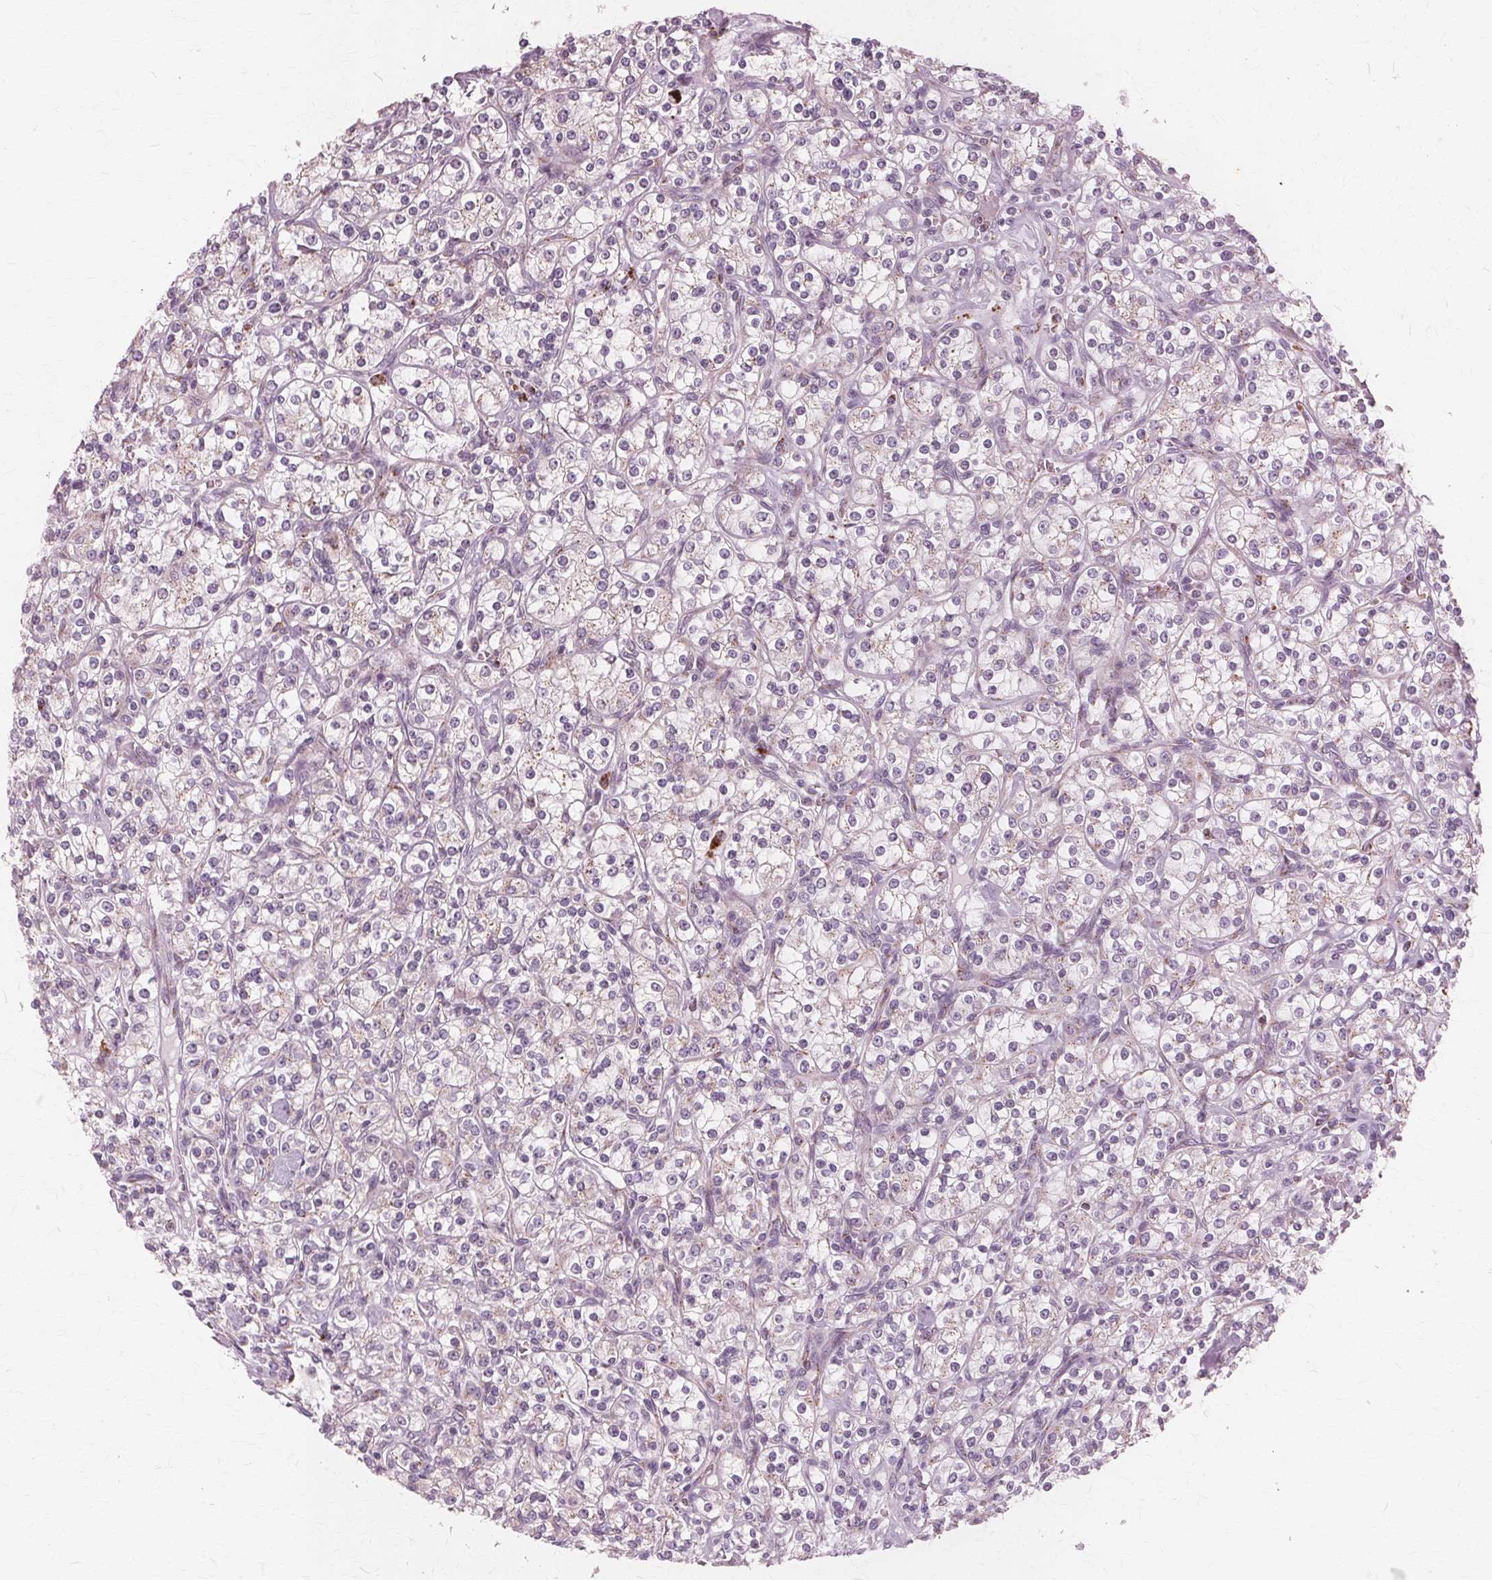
{"staining": {"intensity": "negative", "quantity": "none", "location": "none"}, "tissue": "renal cancer", "cell_type": "Tumor cells", "image_type": "cancer", "snomed": [{"axis": "morphology", "description": "Adenocarcinoma, NOS"}, {"axis": "topography", "description": "Kidney"}], "caption": "The immunohistochemistry micrograph has no significant expression in tumor cells of renal adenocarcinoma tissue.", "gene": "DNASE2", "patient": {"sex": "male", "age": 77}}